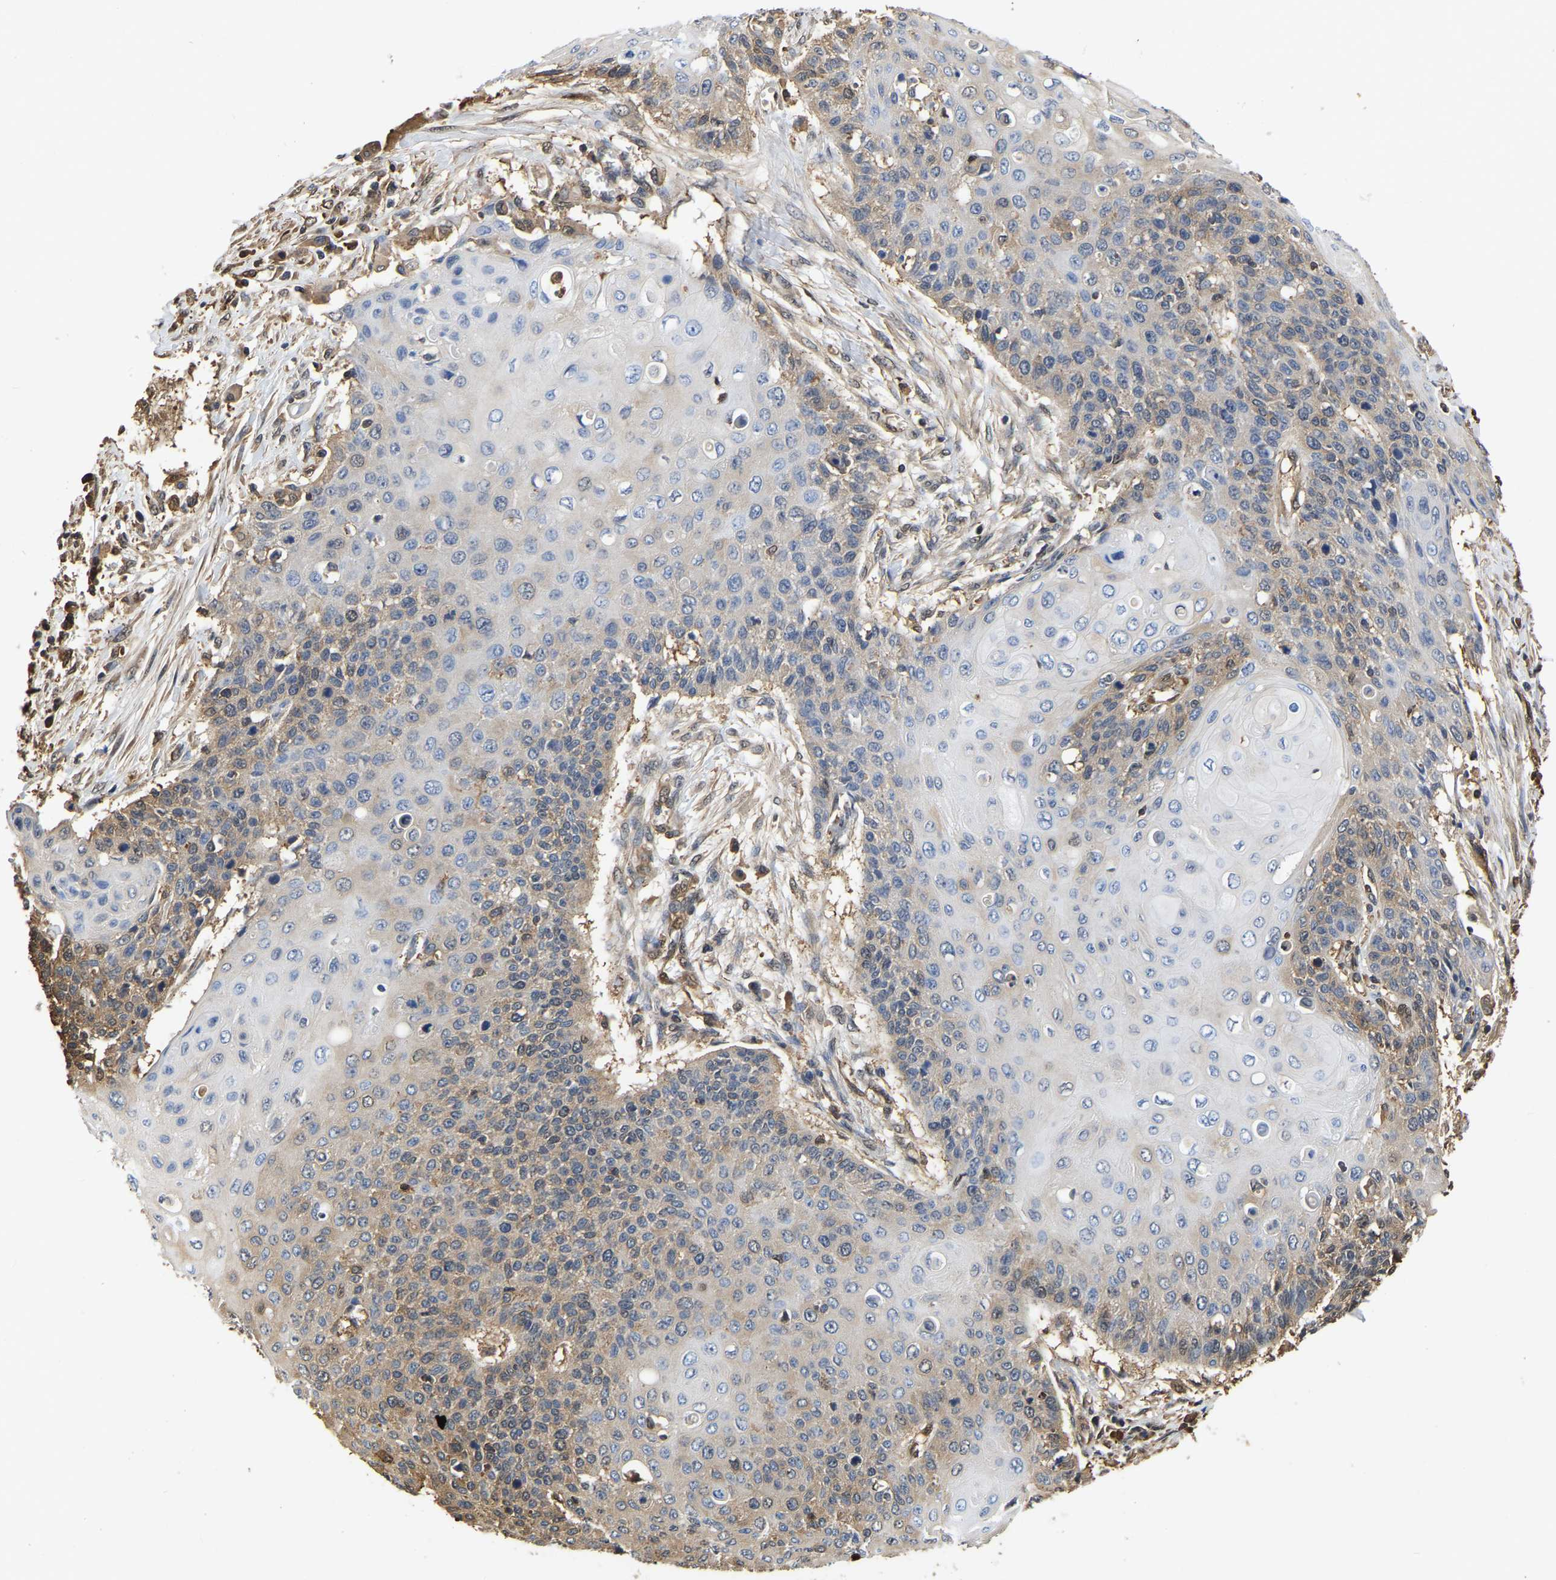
{"staining": {"intensity": "weak", "quantity": "25%-75%", "location": "cytoplasmic/membranous"}, "tissue": "cervical cancer", "cell_type": "Tumor cells", "image_type": "cancer", "snomed": [{"axis": "morphology", "description": "Squamous cell carcinoma, NOS"}, {"axis": "topography", "description": "Cervix"}], "caption": "Protein staining displays weak cytoplasmic/membranous expression in approximately 25%-75% of tumor cells in cervical cancer.", "gene": "LDHB", "patient": {"sex": "female", "age": 39}}